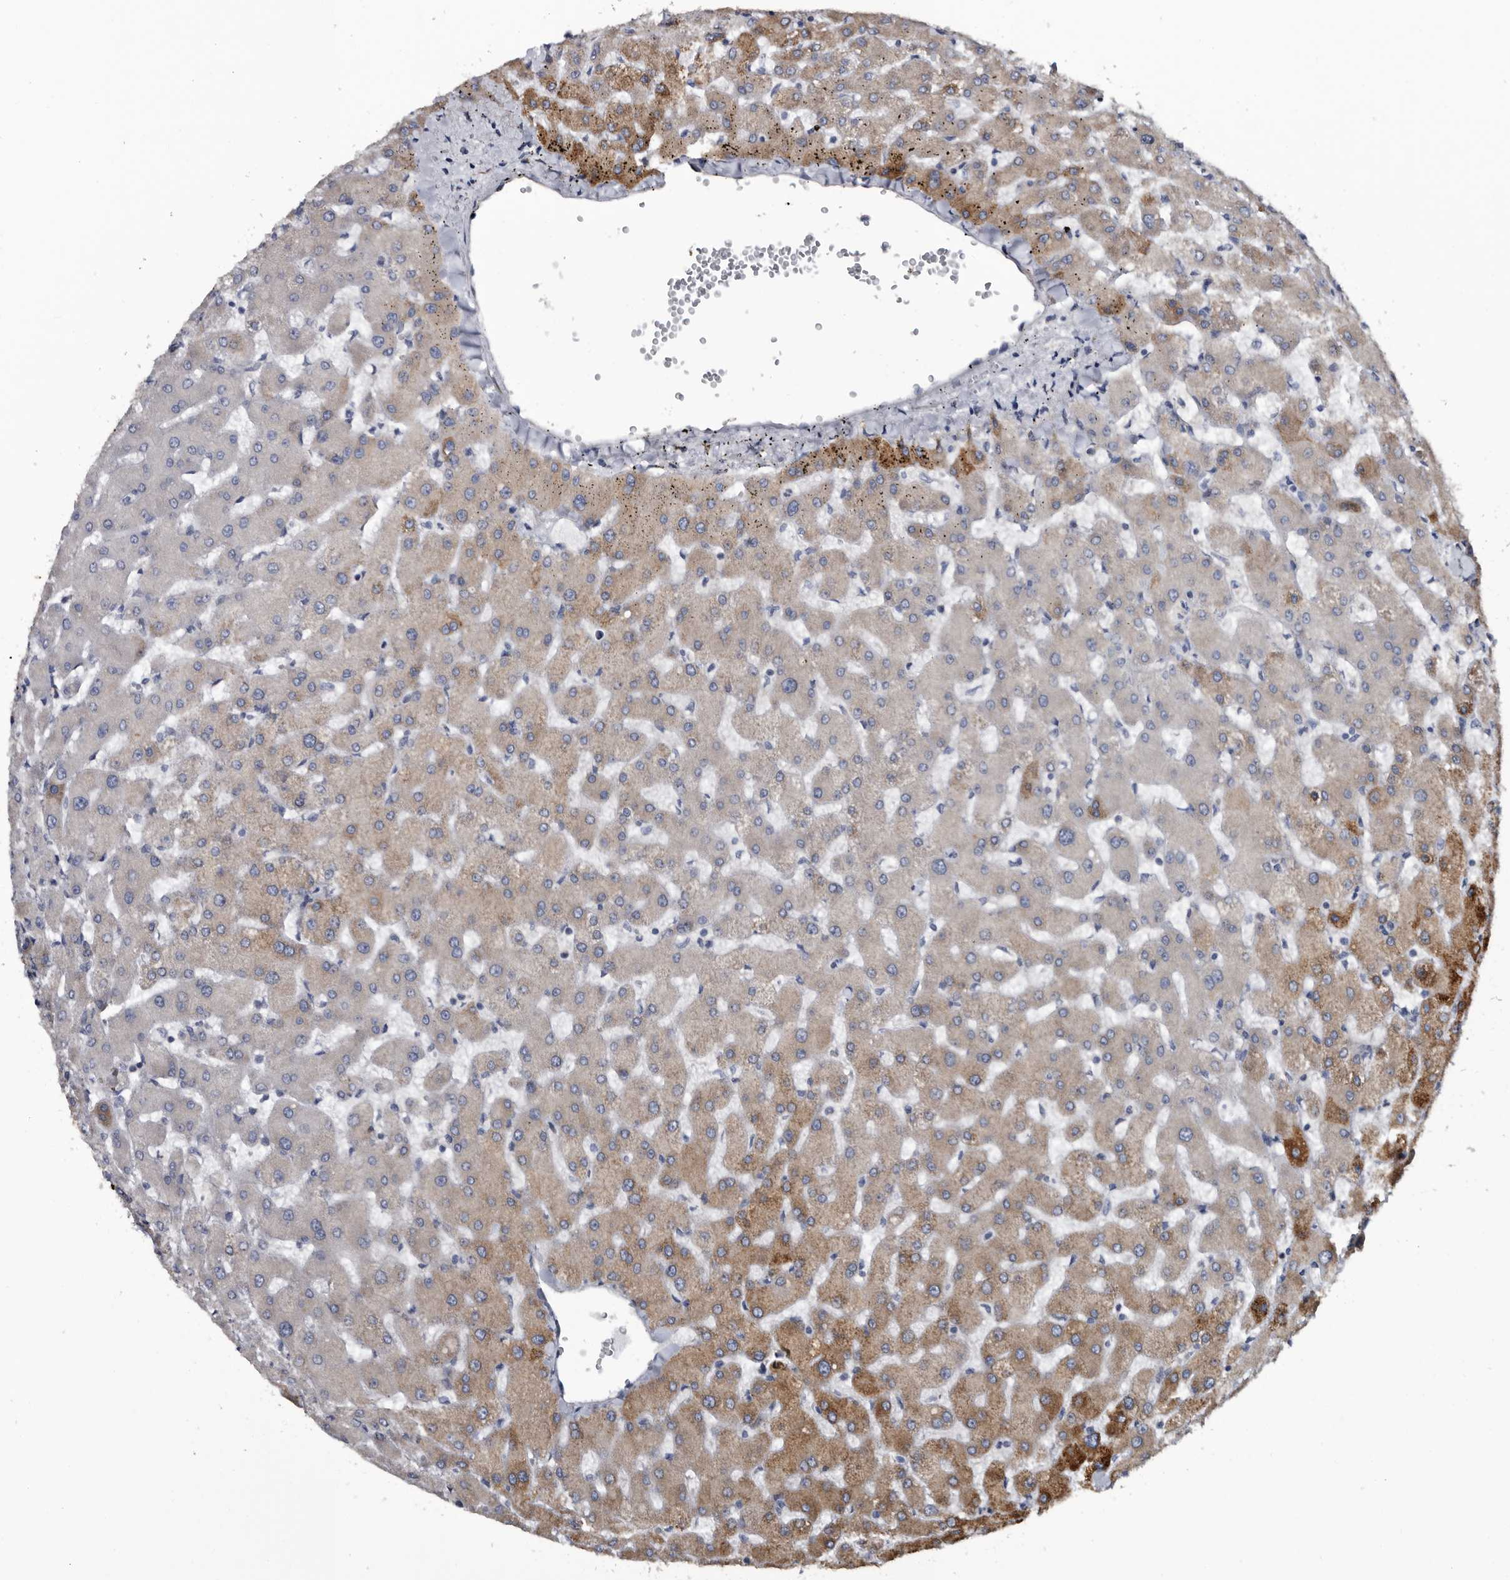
{"staining": {"intensity": "negative", "quantity": "none", "location": "none"}, "tissue": "liver", "cell_type": "Cholangiocytes", "image_type": "normal", "snomed": [{"axis": "morphology", "description": "Normal tissue, NOS"}, {"axis": "topography", "description": "Liver"}], "caption": "Cholangiocytes are negative for protein expression in normal human liver. (DAB (3,3'-diaminobenzidine) immunohistochemistry (IHC) visualized using brightfield microscopy, high magnification).", "gene": "IARS1", "patient": {"sex": "female", "age": 63}}